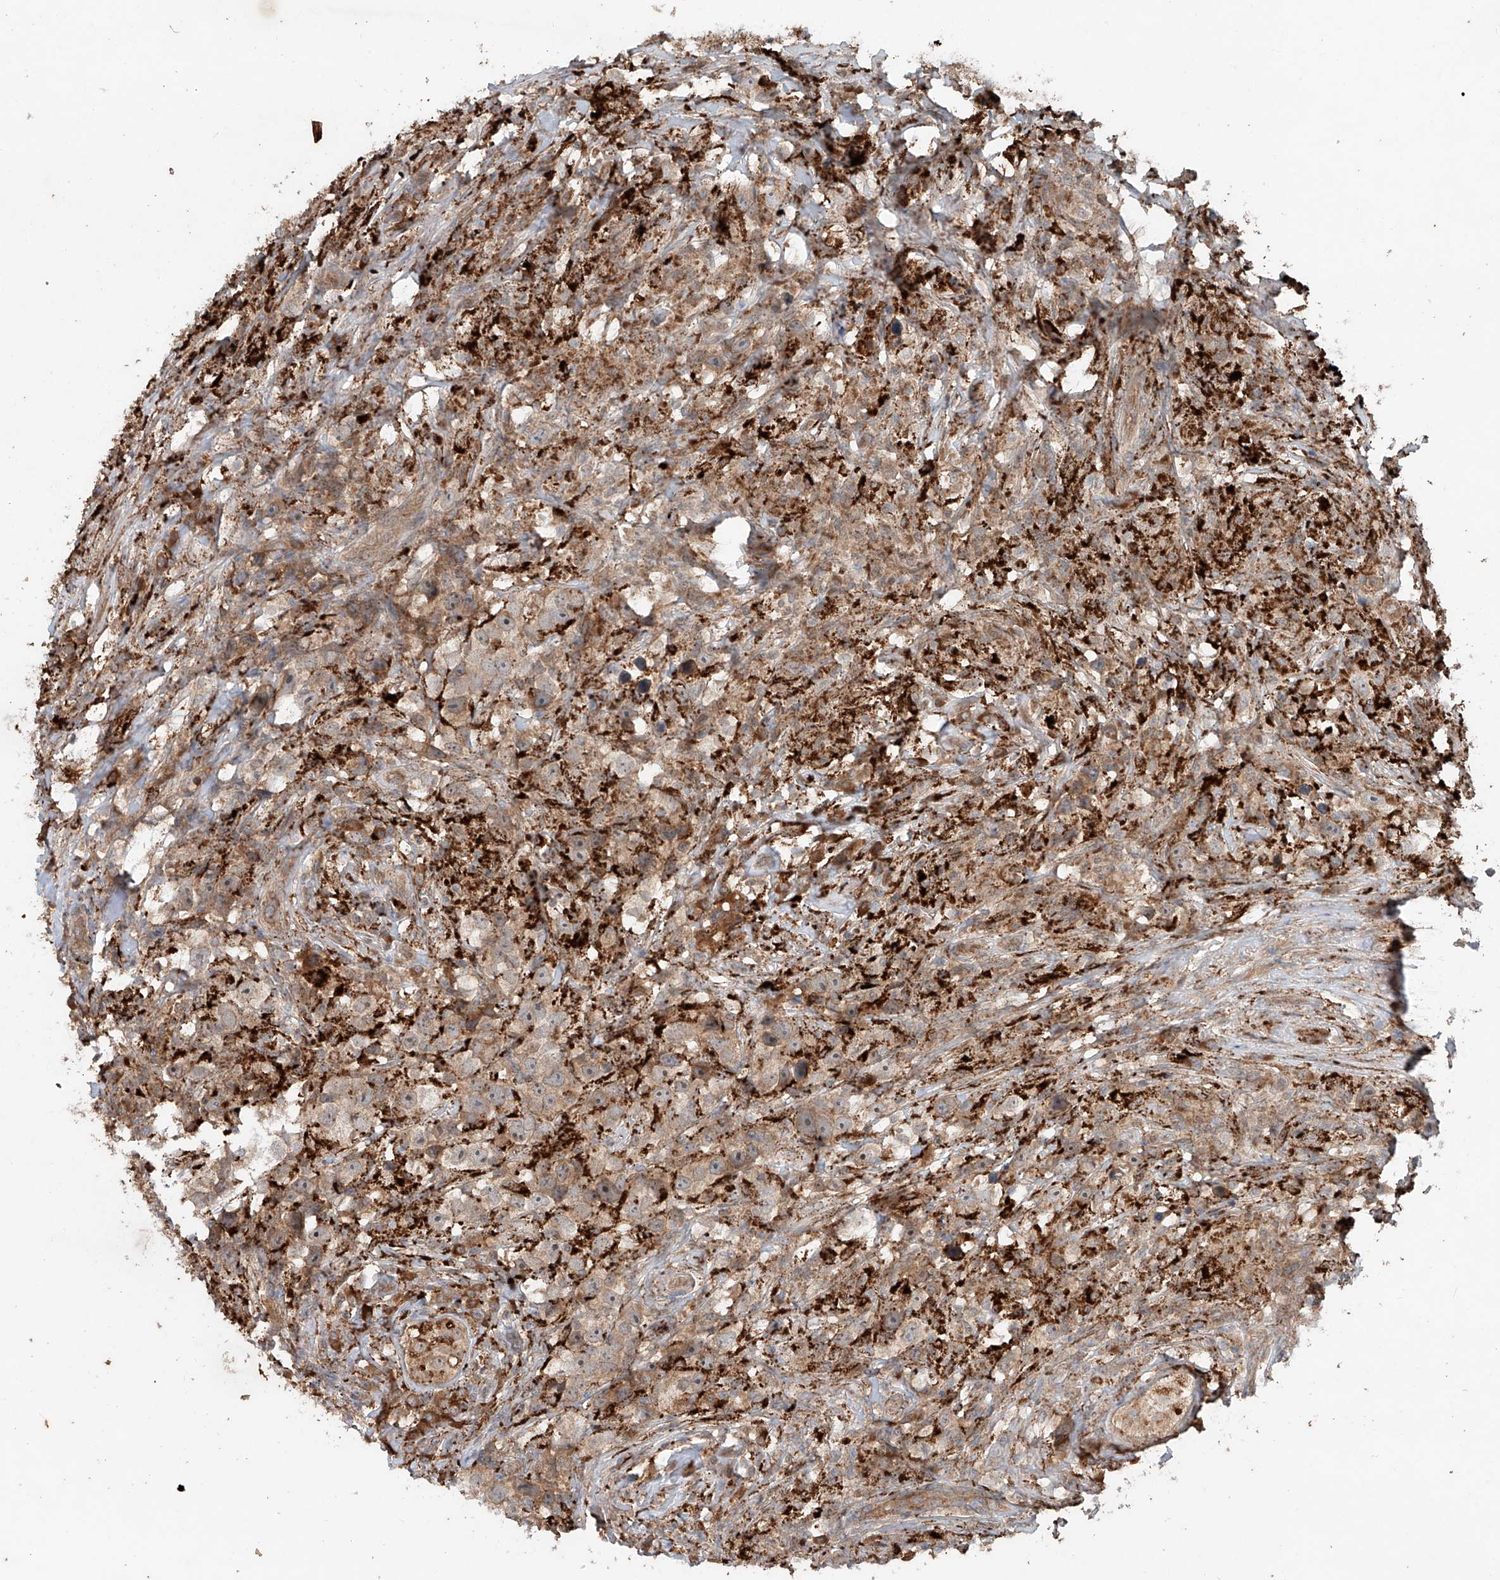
{"staining": {"intensity": "weak", "quantity": ">75%", "location": "cytoplasmic/membranous"}, "tissue": "testis cancer", "cell_type": "Tumor cells", "image_type": "cancer", "snomed": [{"axis": "morphology", "description": "Seminoma, NOS"}, {"axis": "topography", "description": "Testis"}], "caption": "Immunohistochemistry (DAB (3,3'-diaminobenzidine)) staining of human seminoma (testis) demonstrates weak cytoplasmic/membranous protein staining in about >75% of tumor cells.", "gene": "IER5", "patient": {"sex": "male", "age": 49}}